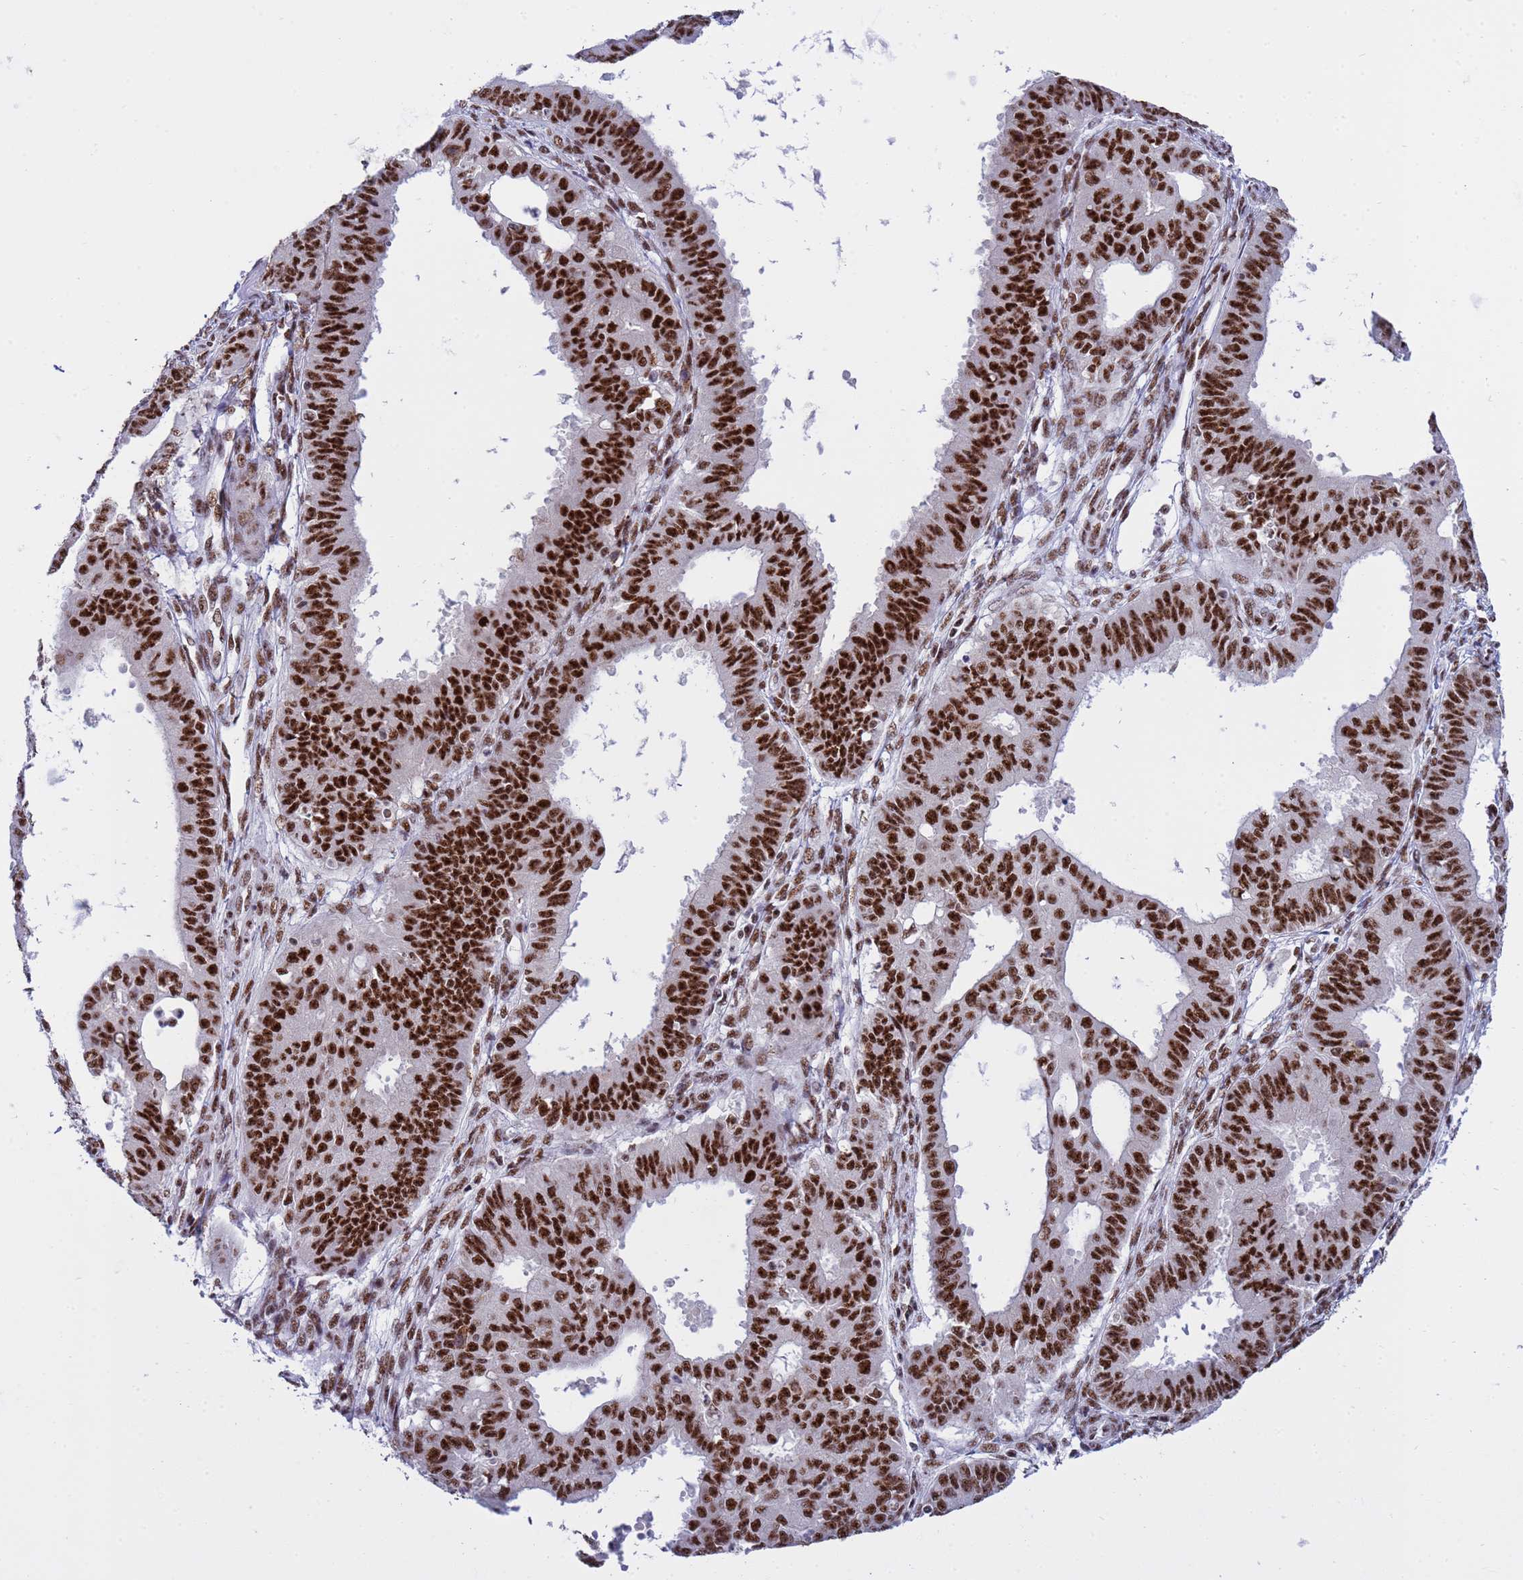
{"staining": {"intensity": "strong", "quantity": ">75%", "location": "nuclear"}, "tissue": "ovarian cancer", "cell_type": "Tumor cells", "image_type": "cancer", "snomed": [{"axis": "morphology", "description": "Carcinoma, endometroid"}, {"axis": "topography", "description": "Appendix"}, {"axis": "topography", "description": "Ovary"}], "caption": "IHC (DAB) staining of ovarian endometroid carcinoma exhibits strong nuclear protein expression in approximately >75% of tumor cells.", "gene": "THOC2", "patient": {"sex": "female", "age": 42}}